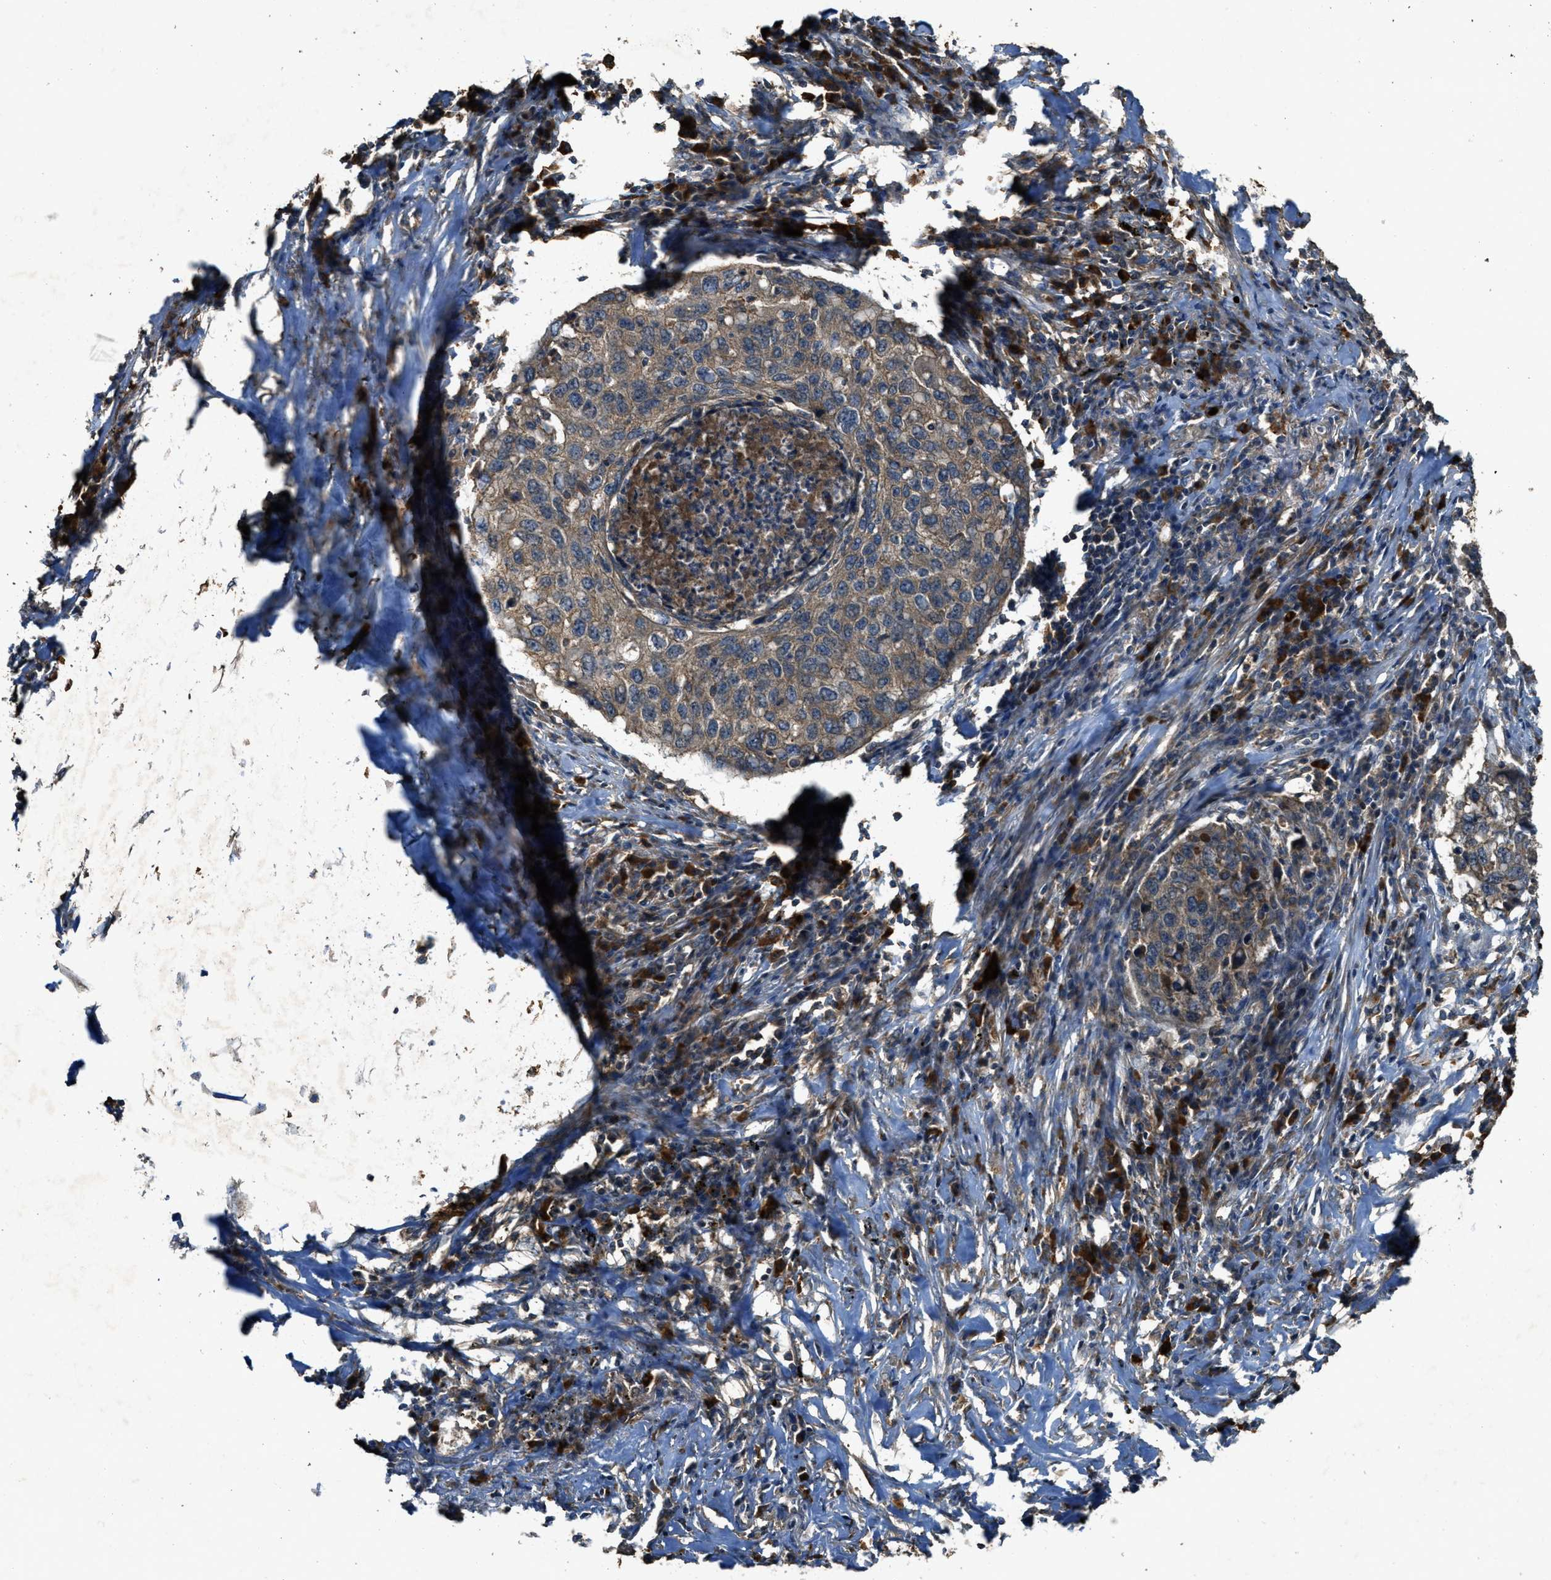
{"staining": {"intensity": "weak", "quantity": ">75%", "location": "cytoplasmic/membranous"}, "tissue": "lung cancer", "cell_type": "Tumor cells", "image_type": "cancer", "snomed": [{"axis": "morphology", "description": "Squamous cell carcinoma, NOS"}, {"axis": "topography", "description": "Lung"}], "caption": "Lung squamous cell carcinoma stained for a protein demonstrates weak cytoplasmic/membranous positivity in tumor cells.", "gene": "MAP3K8", "patient": {"sex": "female", "age": 63}}